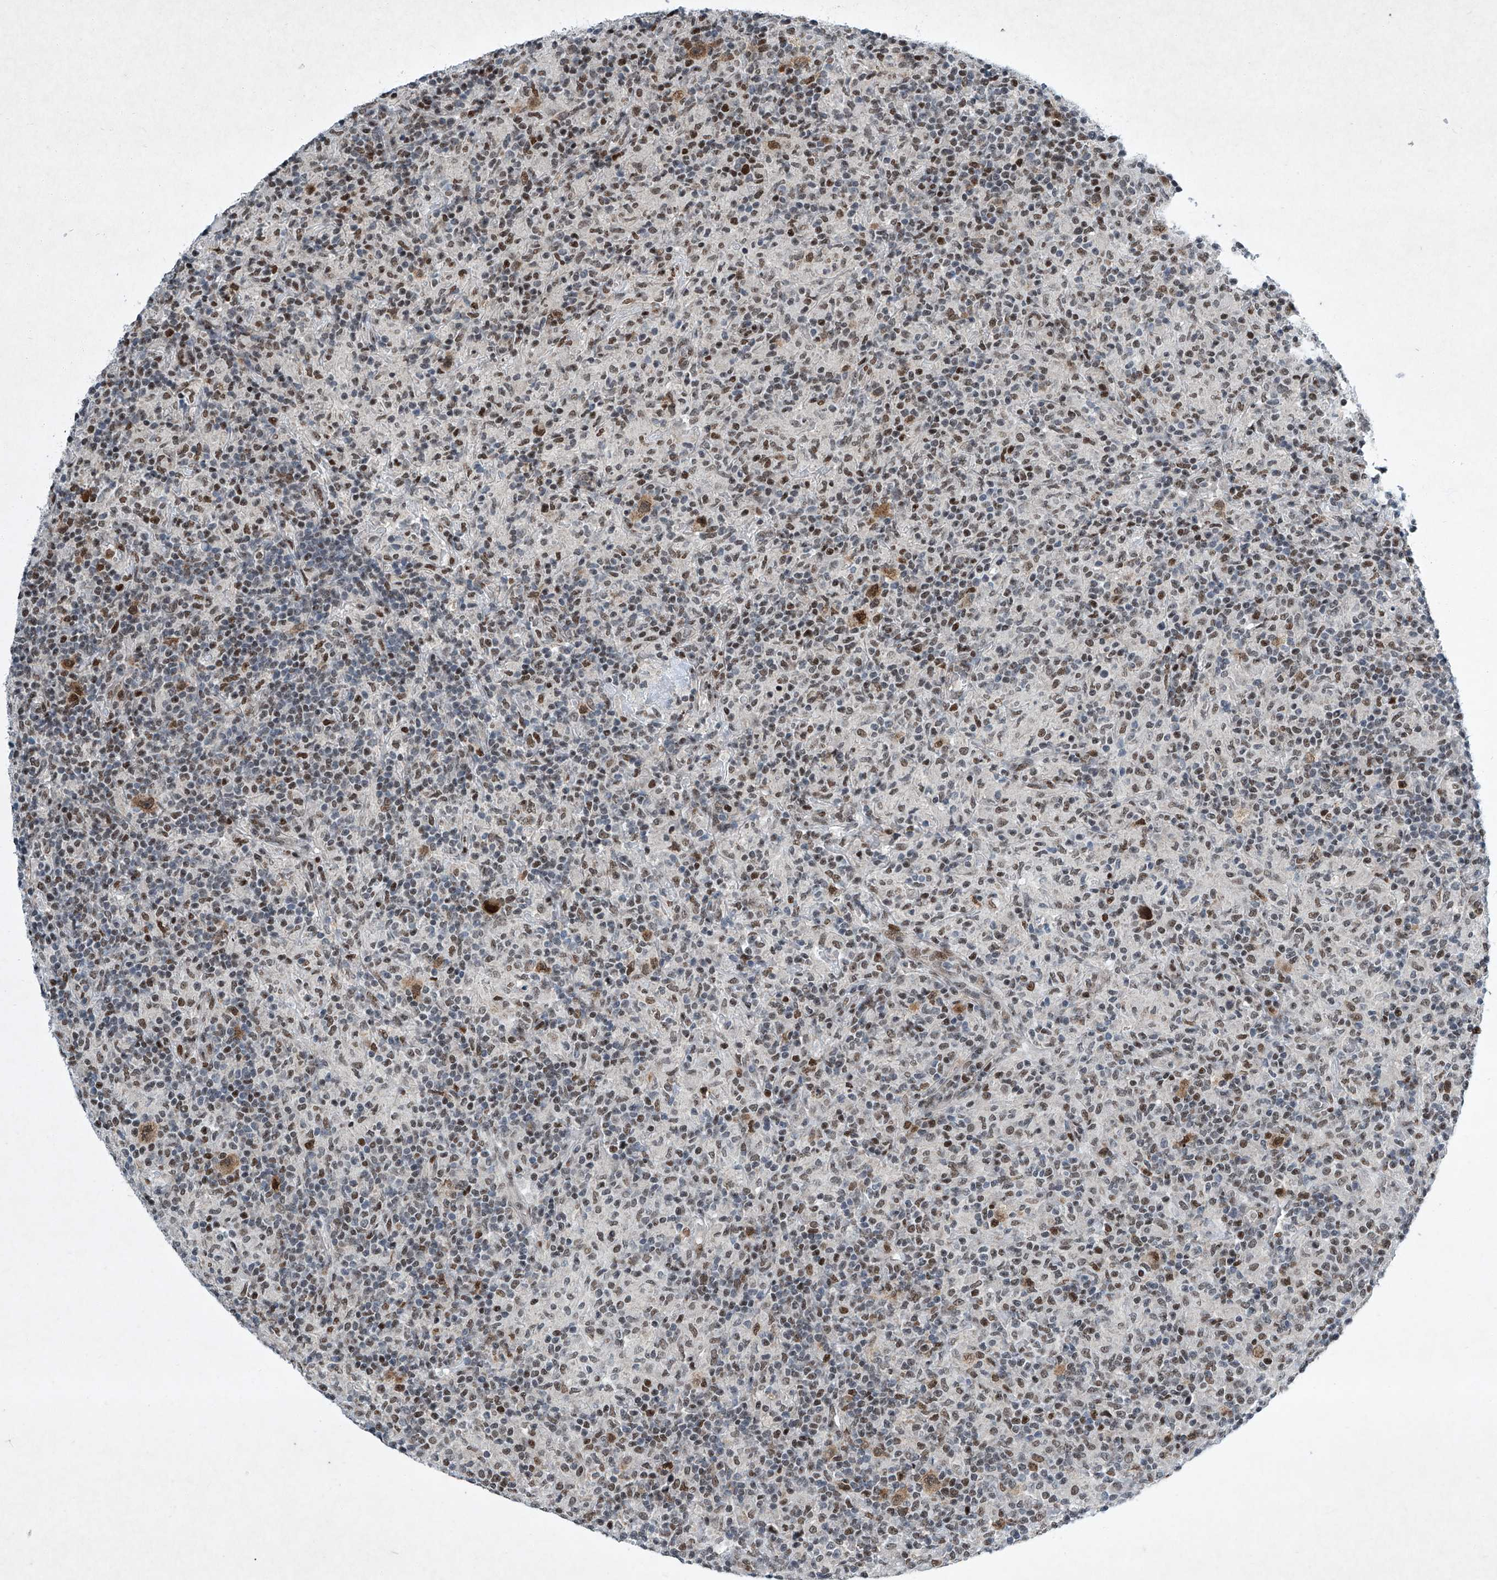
{"staining": {"intensity": "moderate", "quantity": ">75%", "location": "cytoplasmic/membranous,nuclear"}, "tissue": "lymphoma", "cell_type": "Tumor cells", "image_type": "cancer", "snomed": [{"axis": "morphology", "description": "Hodgkin's disease, NOS"}, {"axis": "topography", "description": "Lymph node"}], "caption": "DAB immunohistochemical staining of human lymphoma displays moderate cytoplasmic/membranous and nuclear protein staining in approximately >75% of tumor cells.", "gene": "TFDP1", "patient": {"sex": "male", "age": 70}}